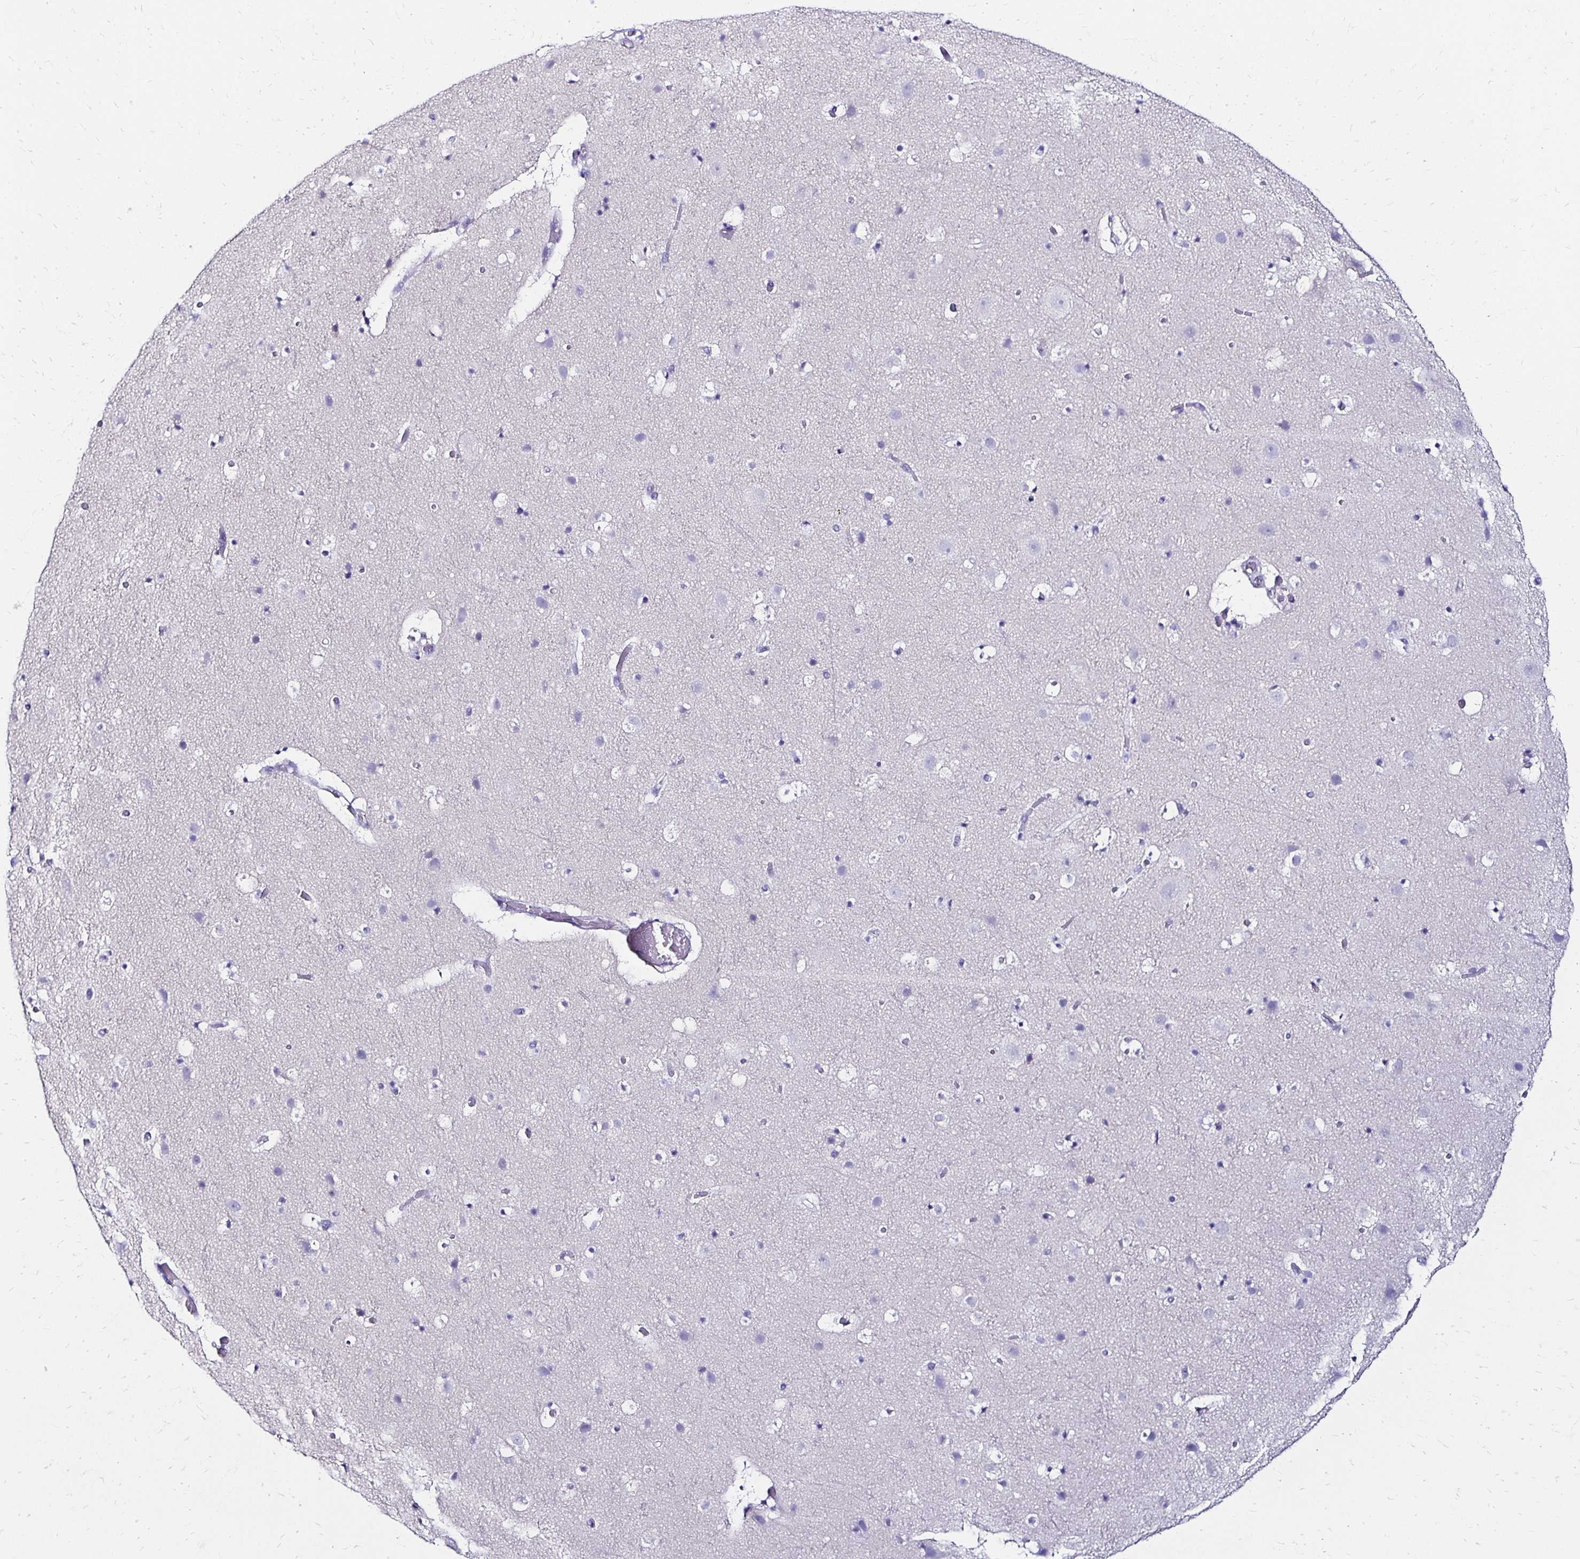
{"staining": {"intensity": "negative", "quantity": "none", "location": "none"}, "tissue": "cerebral cortex", "cell_type": "Endothelial cells", "image_type": "normal", "snomed": [{"axis": "morphology", "description": "Normal tissue, NOS"}, {"axis": "topography", "description": "Cerebral cortex"}], "caption": "This is an immunohistochemistry (IHC) image of benign human cerebral cortex. There is no staining in endothelial cells.", "gene": "KCNT1", "patient": {"sex": "female", "age": 42}}